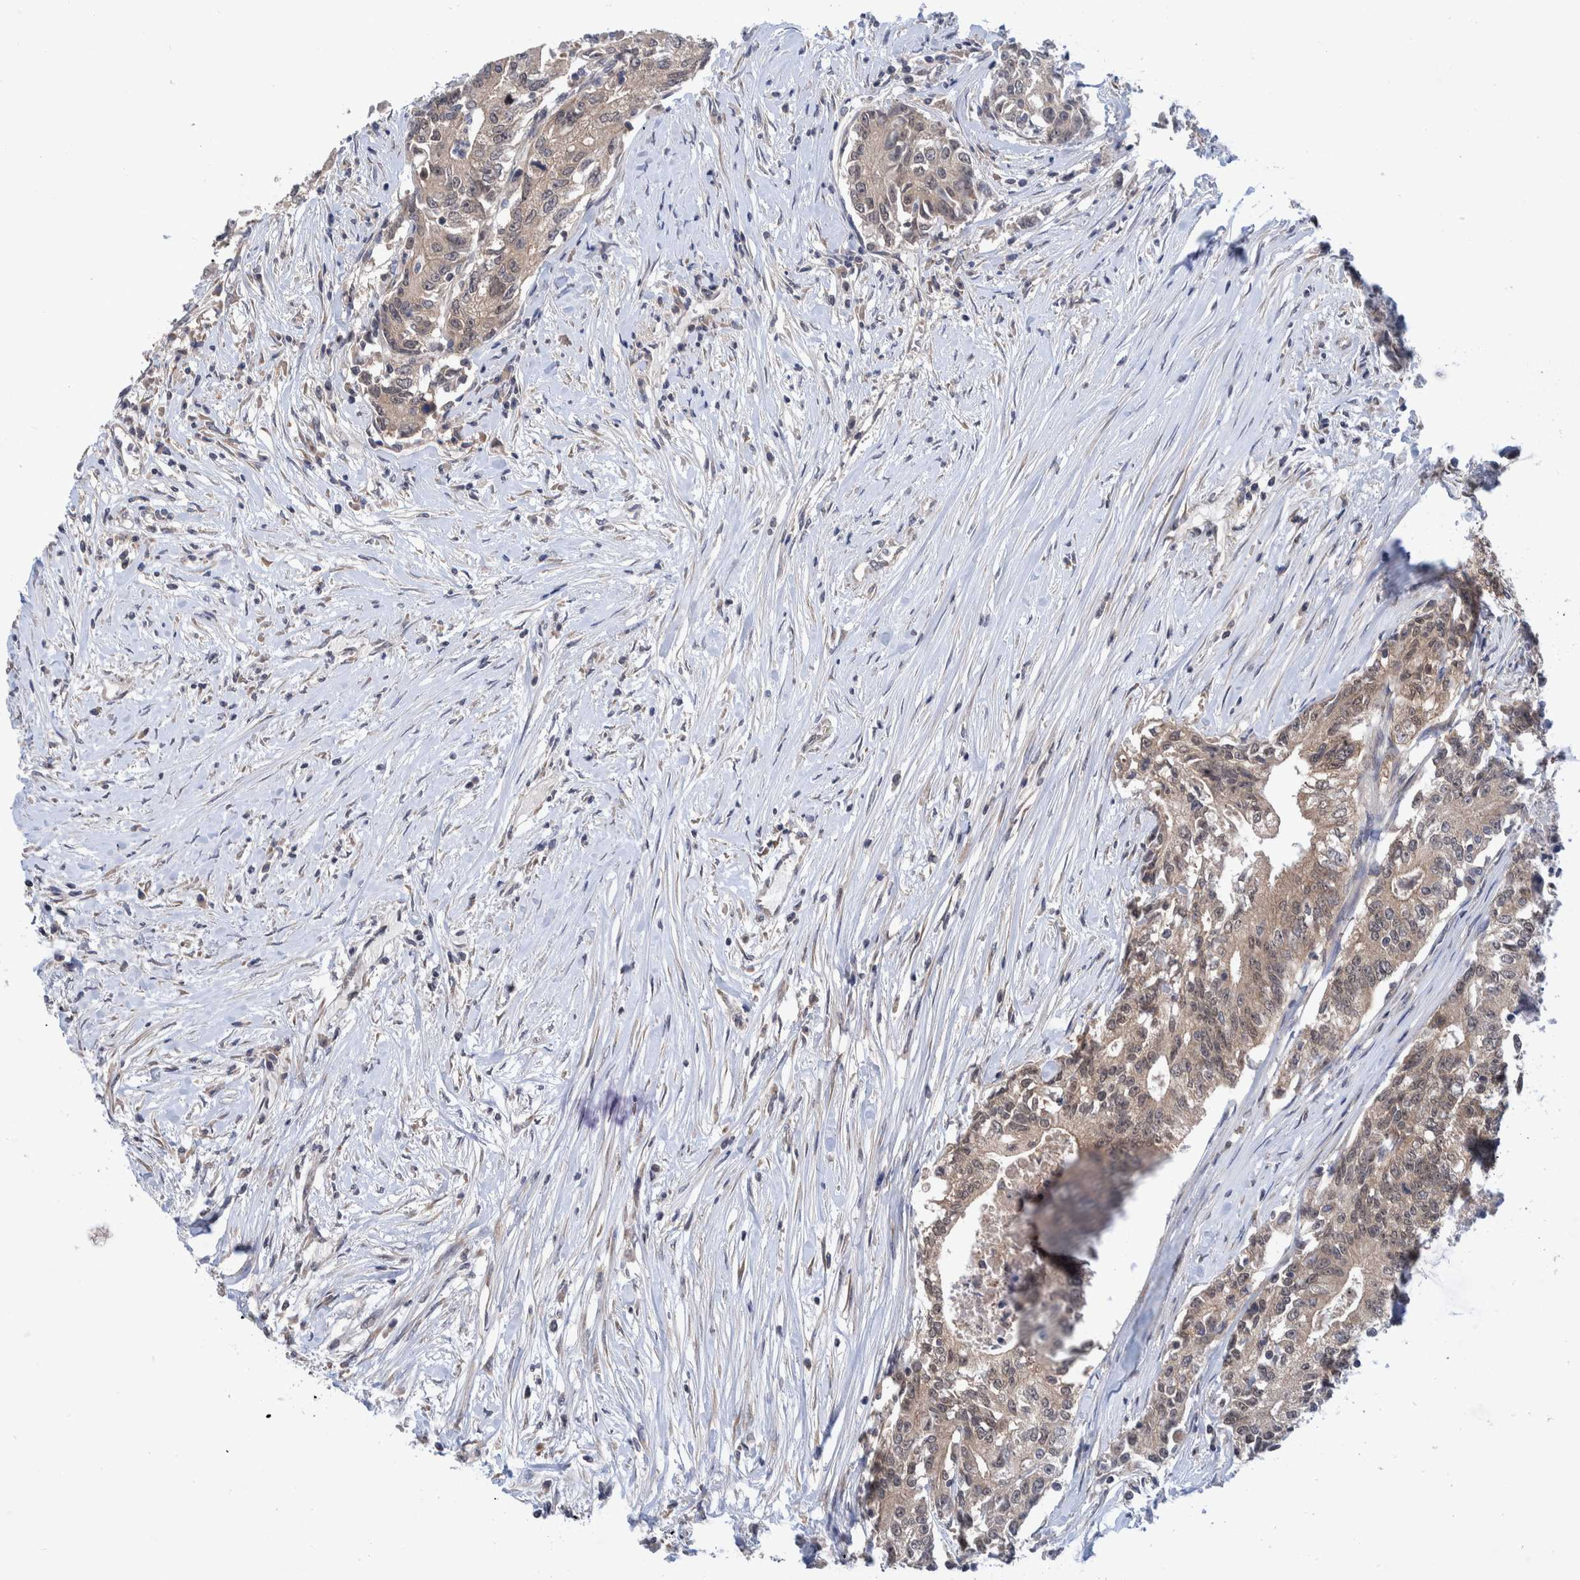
{"staining": {"intensity": "weak", "quantity": ">75%", "location": "cytoplasmic/membranous"}, "tissue": "colorectal cancer", "cell_type": "Tumor cells", "image_type": "cancer", "snomed": [{"axis": "morphology", "description": "Adenocarcinoma, NOS"}, {"axis": "topography", "description": "Colon"}], "caption": "Protein positivity by immunohistochemistry (IHC) demonstrates weak cytoplasmic/membranous expression in about >75% of tumor cells in adenocarcinoma (colorectal).", "gene": "PLPBP", "patient": {"sex": "female", "age": 77}}